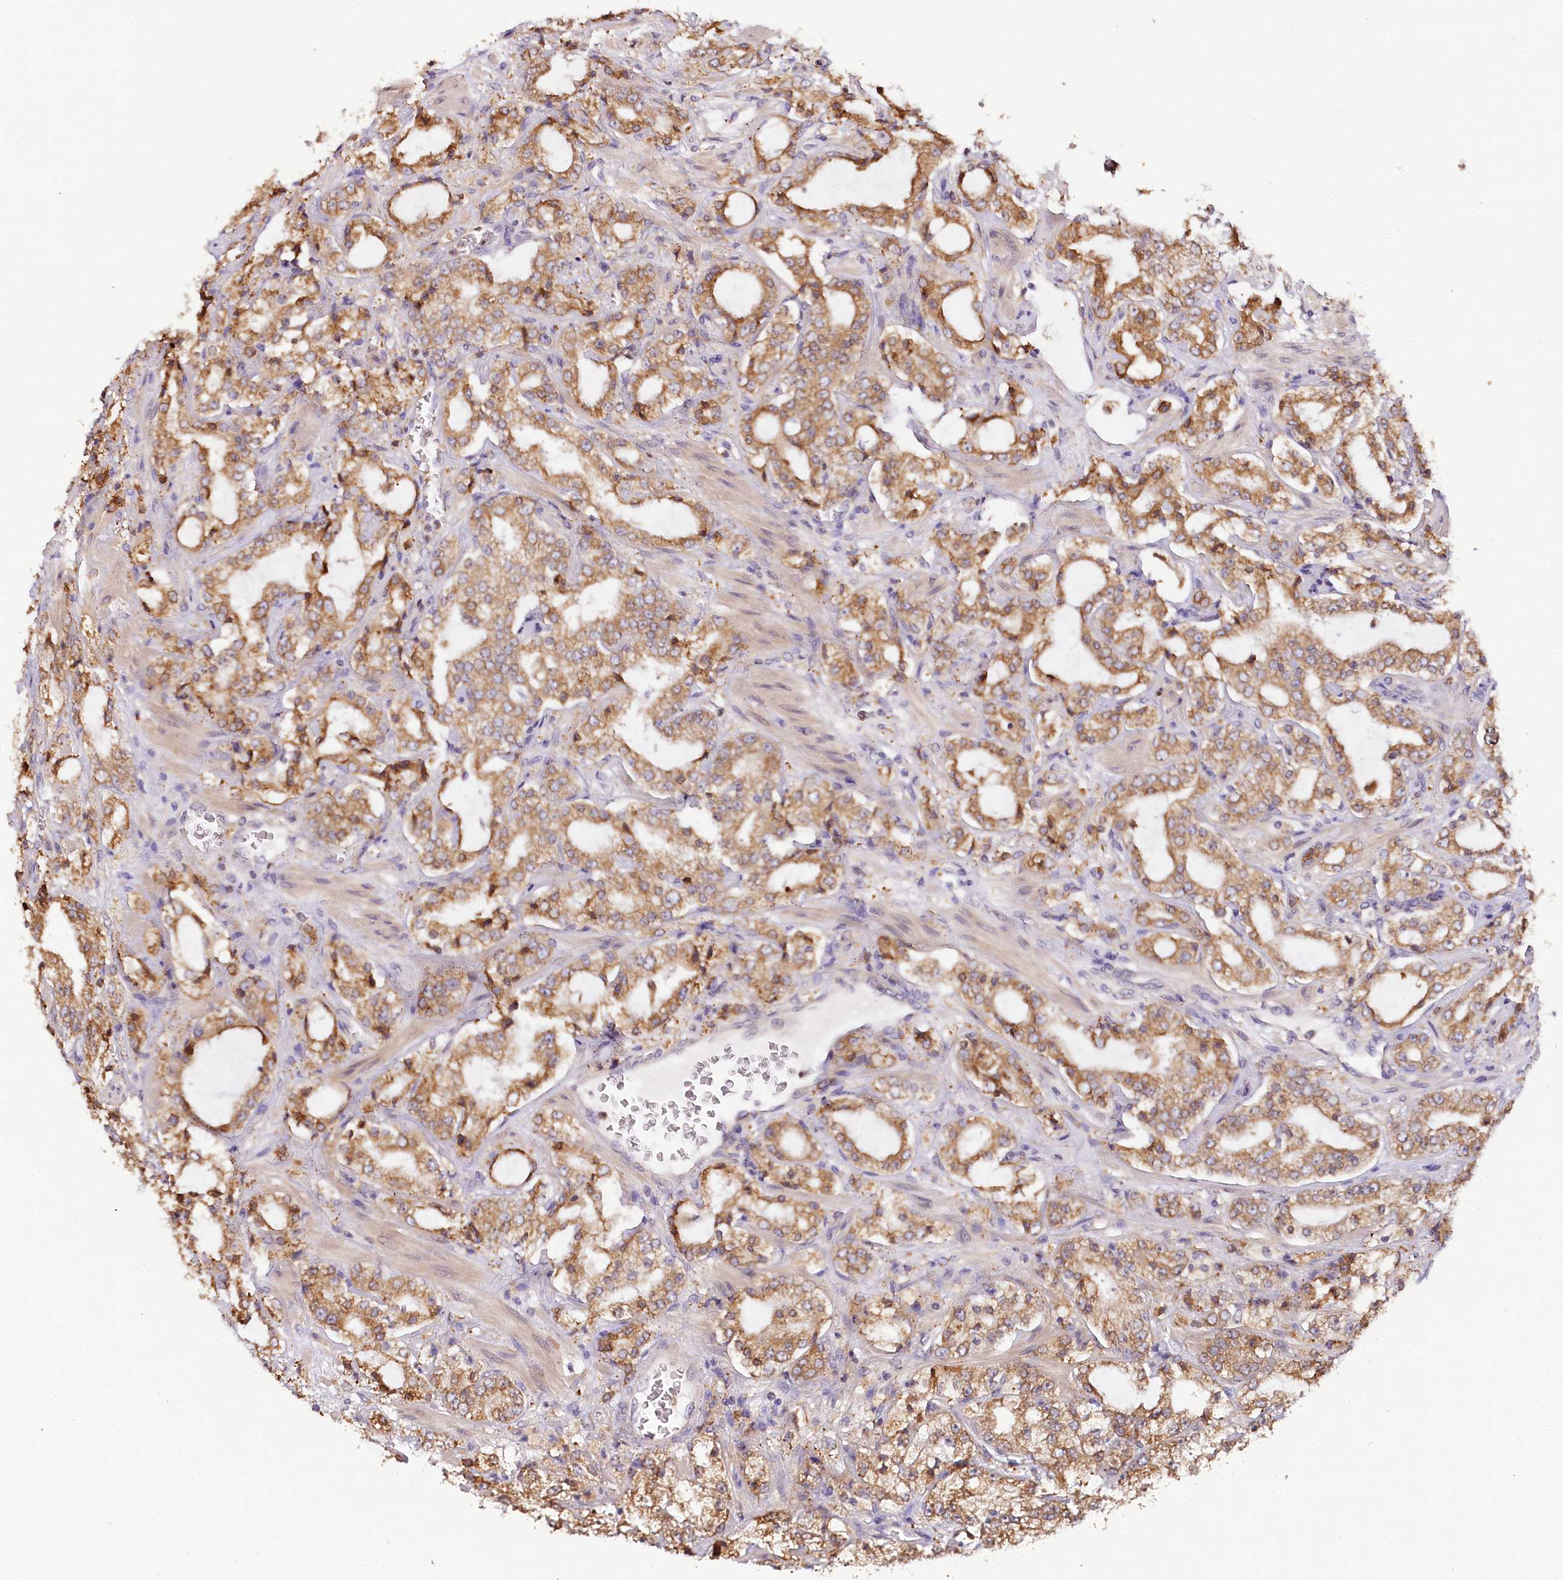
{"staining": {"intensity": "moderate", "quantity": ">75%", "location": "cytoplasmic/membranous"}, "tissue": "prostate cancer", "cell_type": "Tumor cells", "image_type": "cancer", "snomed": [{"axis": "morphology", "description": "Adenocarcinoma, High grade"}, {"axis": "topography", "description": "Prostate"}], "caption": "This histopathology image reveals IHC staining of prostate cancer (adenocarcinoma (high-grade)), with medium moderate cytoplasmic/membranous positivity in approximately >75% of tumor cells.", "gene": "VEGFA", "patient": {"sex": "male", "age": 64}}